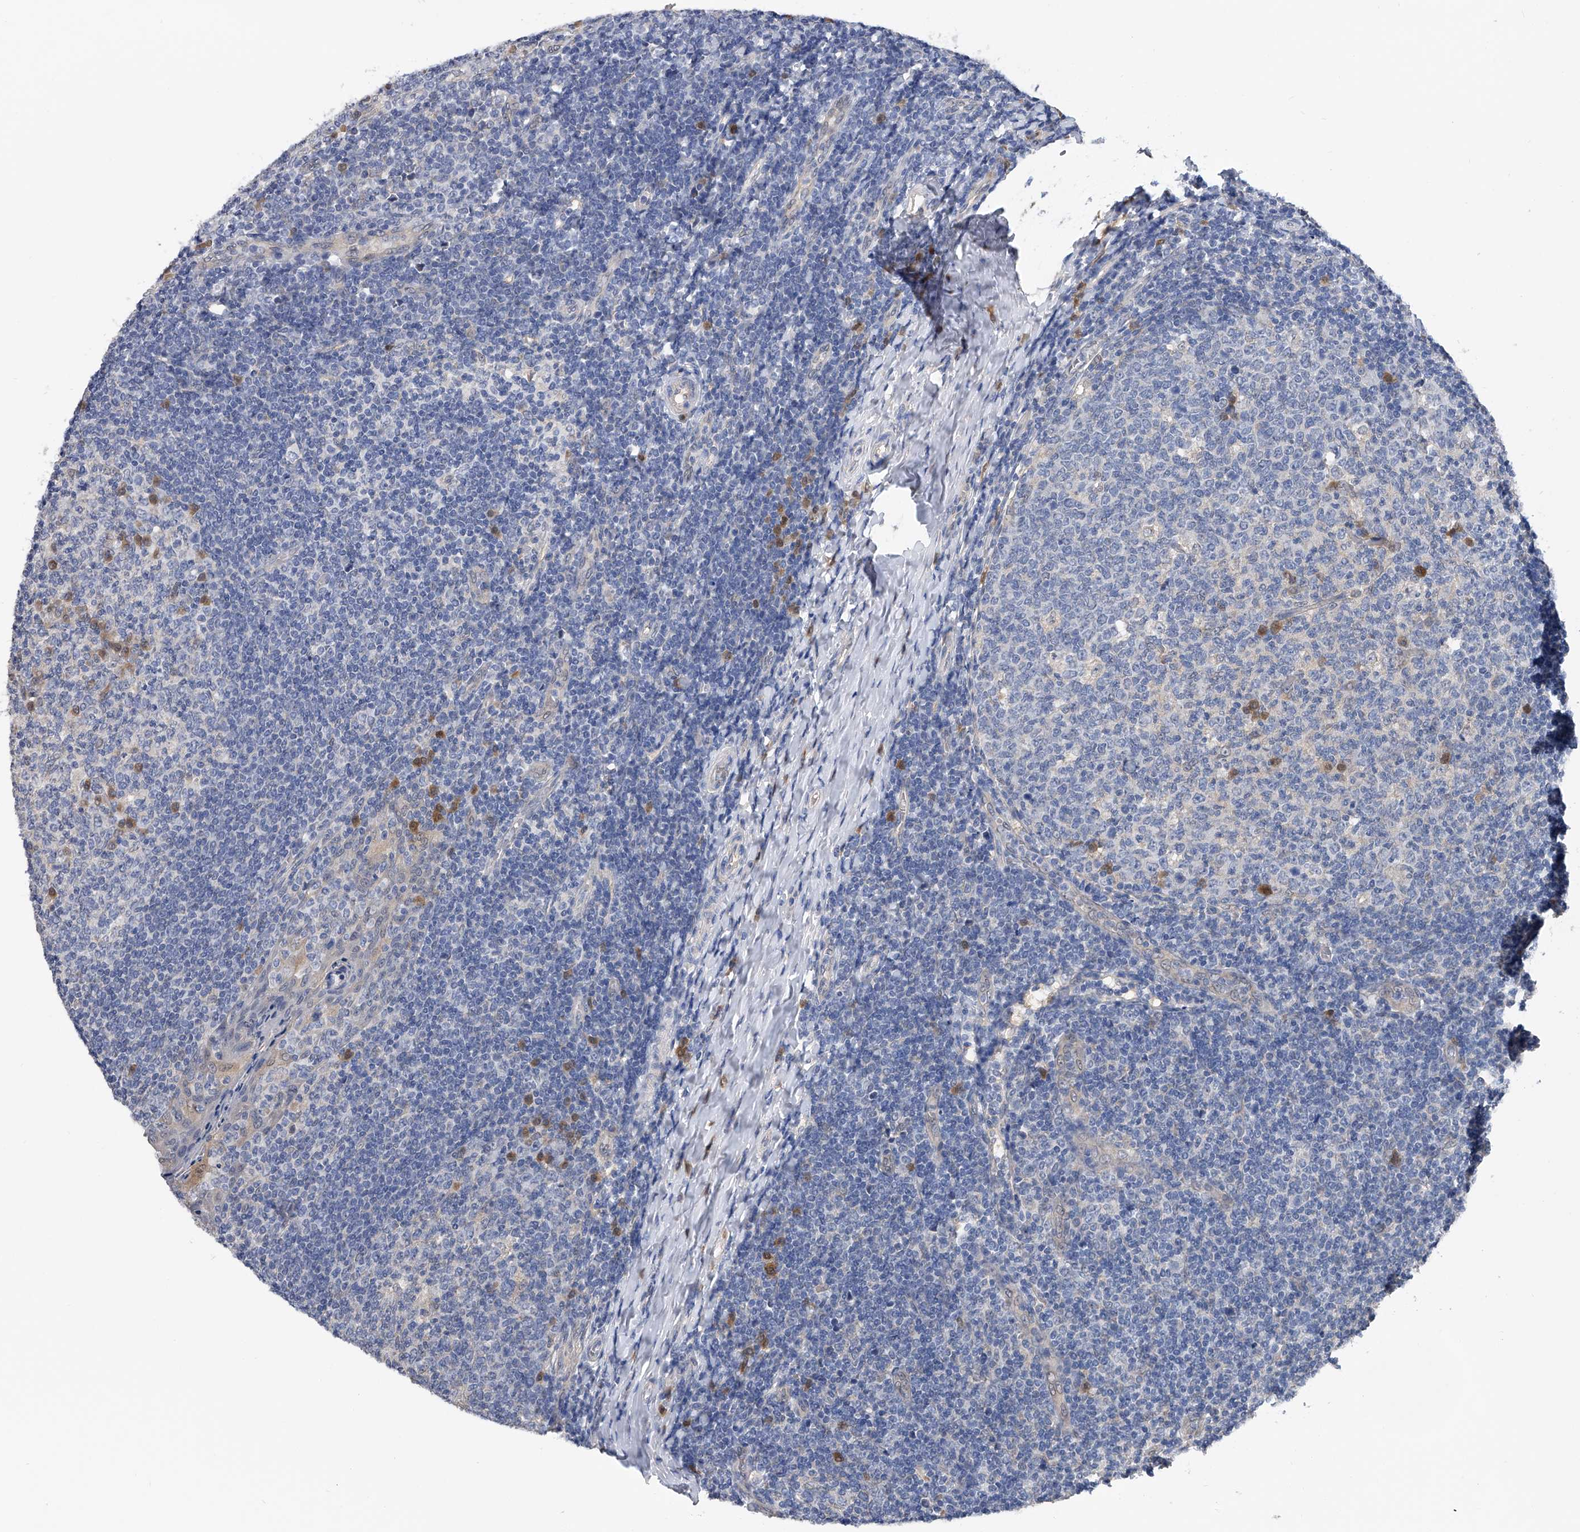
{"staining": {"intensity": "negative", "quantity": "none", "location": "none"}, "tissue": "tonsil", "cell_type": "Germinal center cells", "image_type": "normal", "snomed": [{"axis": "morphology", "description": "Normal tissue, NOS"}, {"axis": "topography", "description": "Tonsil"}], "caption": "Immunohistochemistry photomicrograph of normal tonsil: tonsil stained with DAB shows no significant protein staining in germinal center cells.", "gene": "PGM3", "patient": {"sex": "female", "age": 19}}